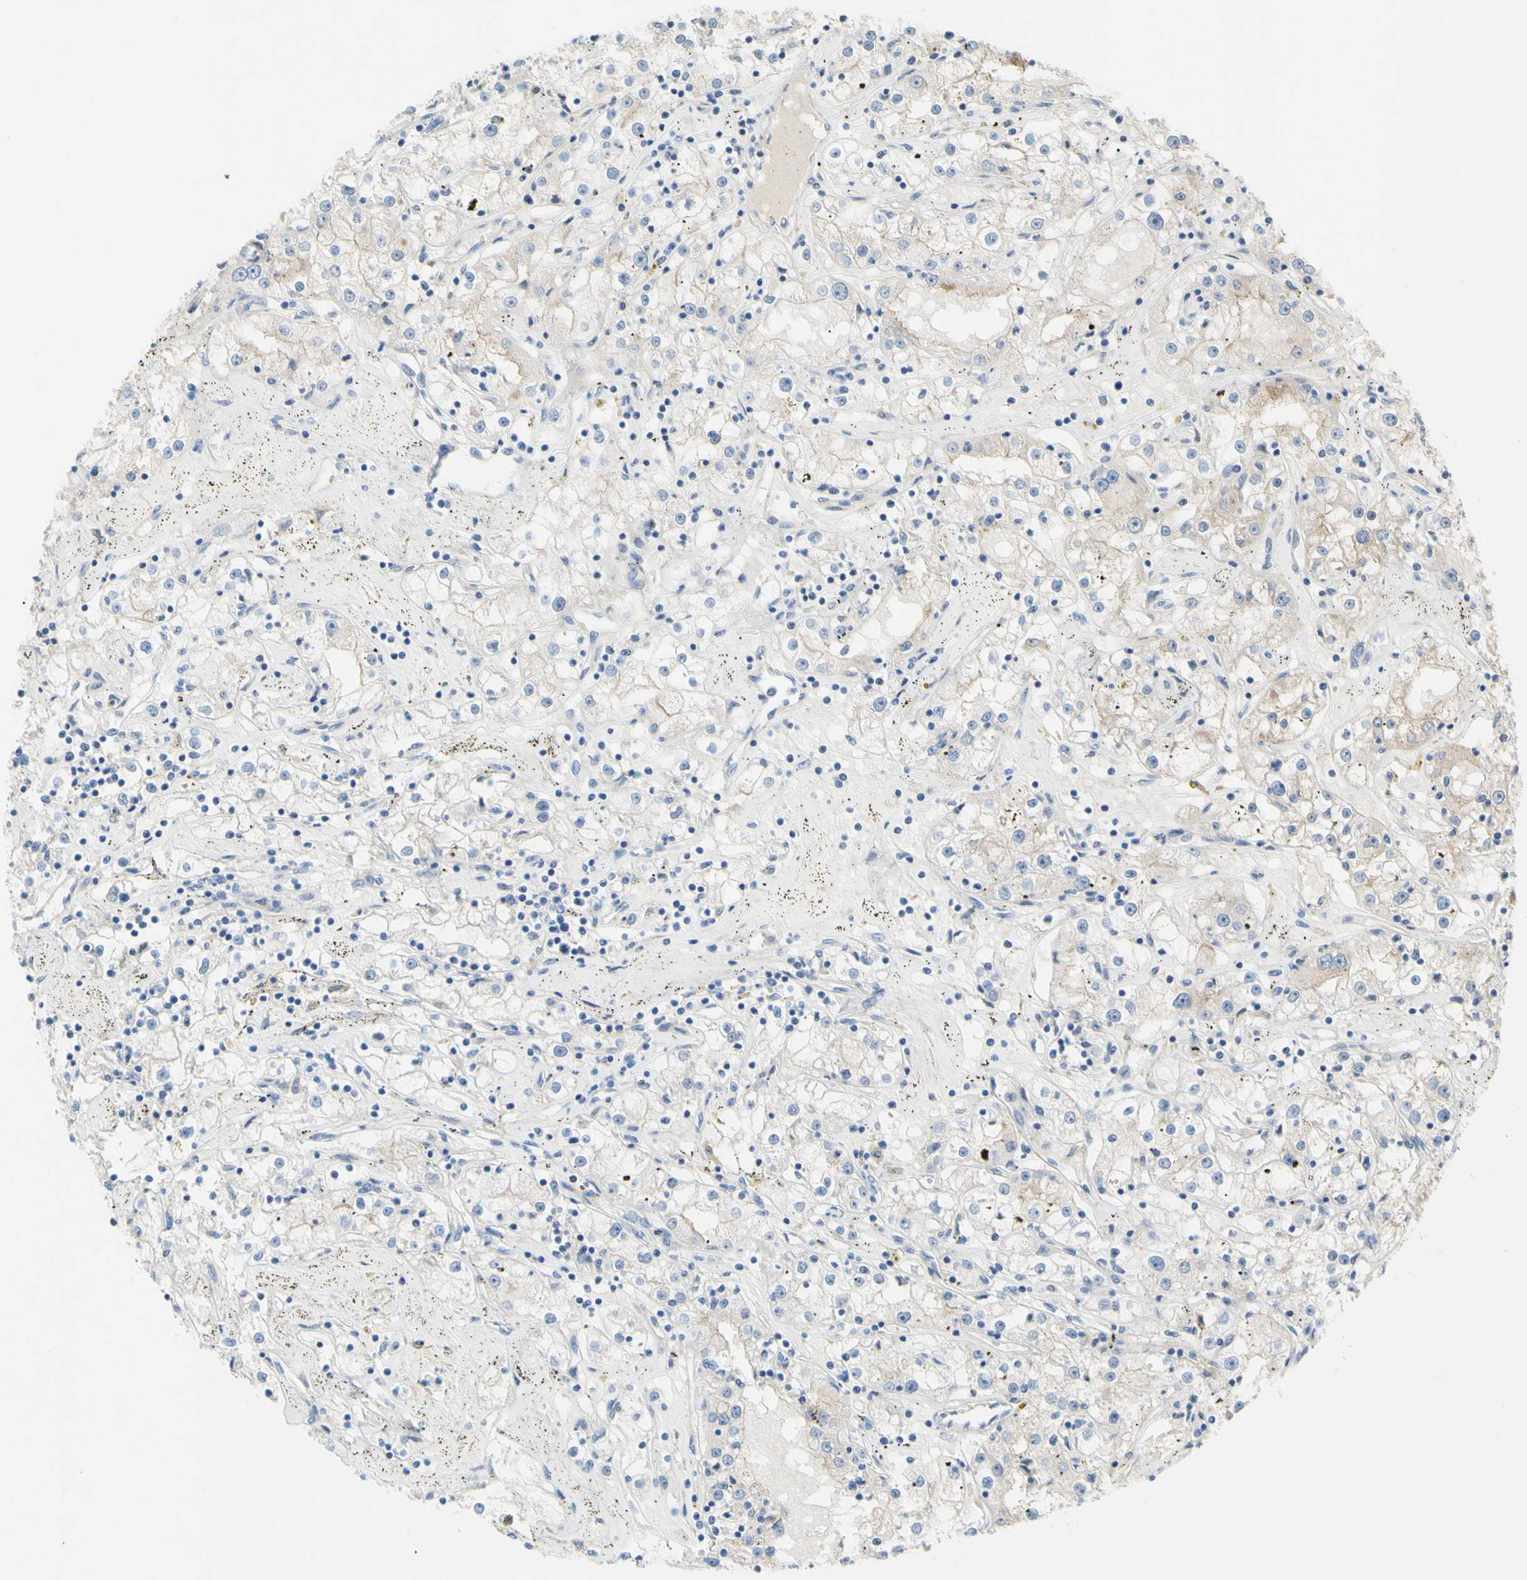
{"staining": {"intensity": "weak", "quantity": "<25%", "location": "cytoplasmic/membranous"}, "tissue": "renal cancer", "cell_type": "Tumor cells", "image_type": "cancer", "snomed": [{"axis": "morphology", "description": "Adenocarcinoma, NOS"}, {"axis": "topography", "description": "Kidney"}], "caption": "IHC image of human renal cancer stained for a protein (brown), which displays no positivity in tumor cells.", "gene": "TMEM59L", "patient": {"sex": "male", "age": 56}}